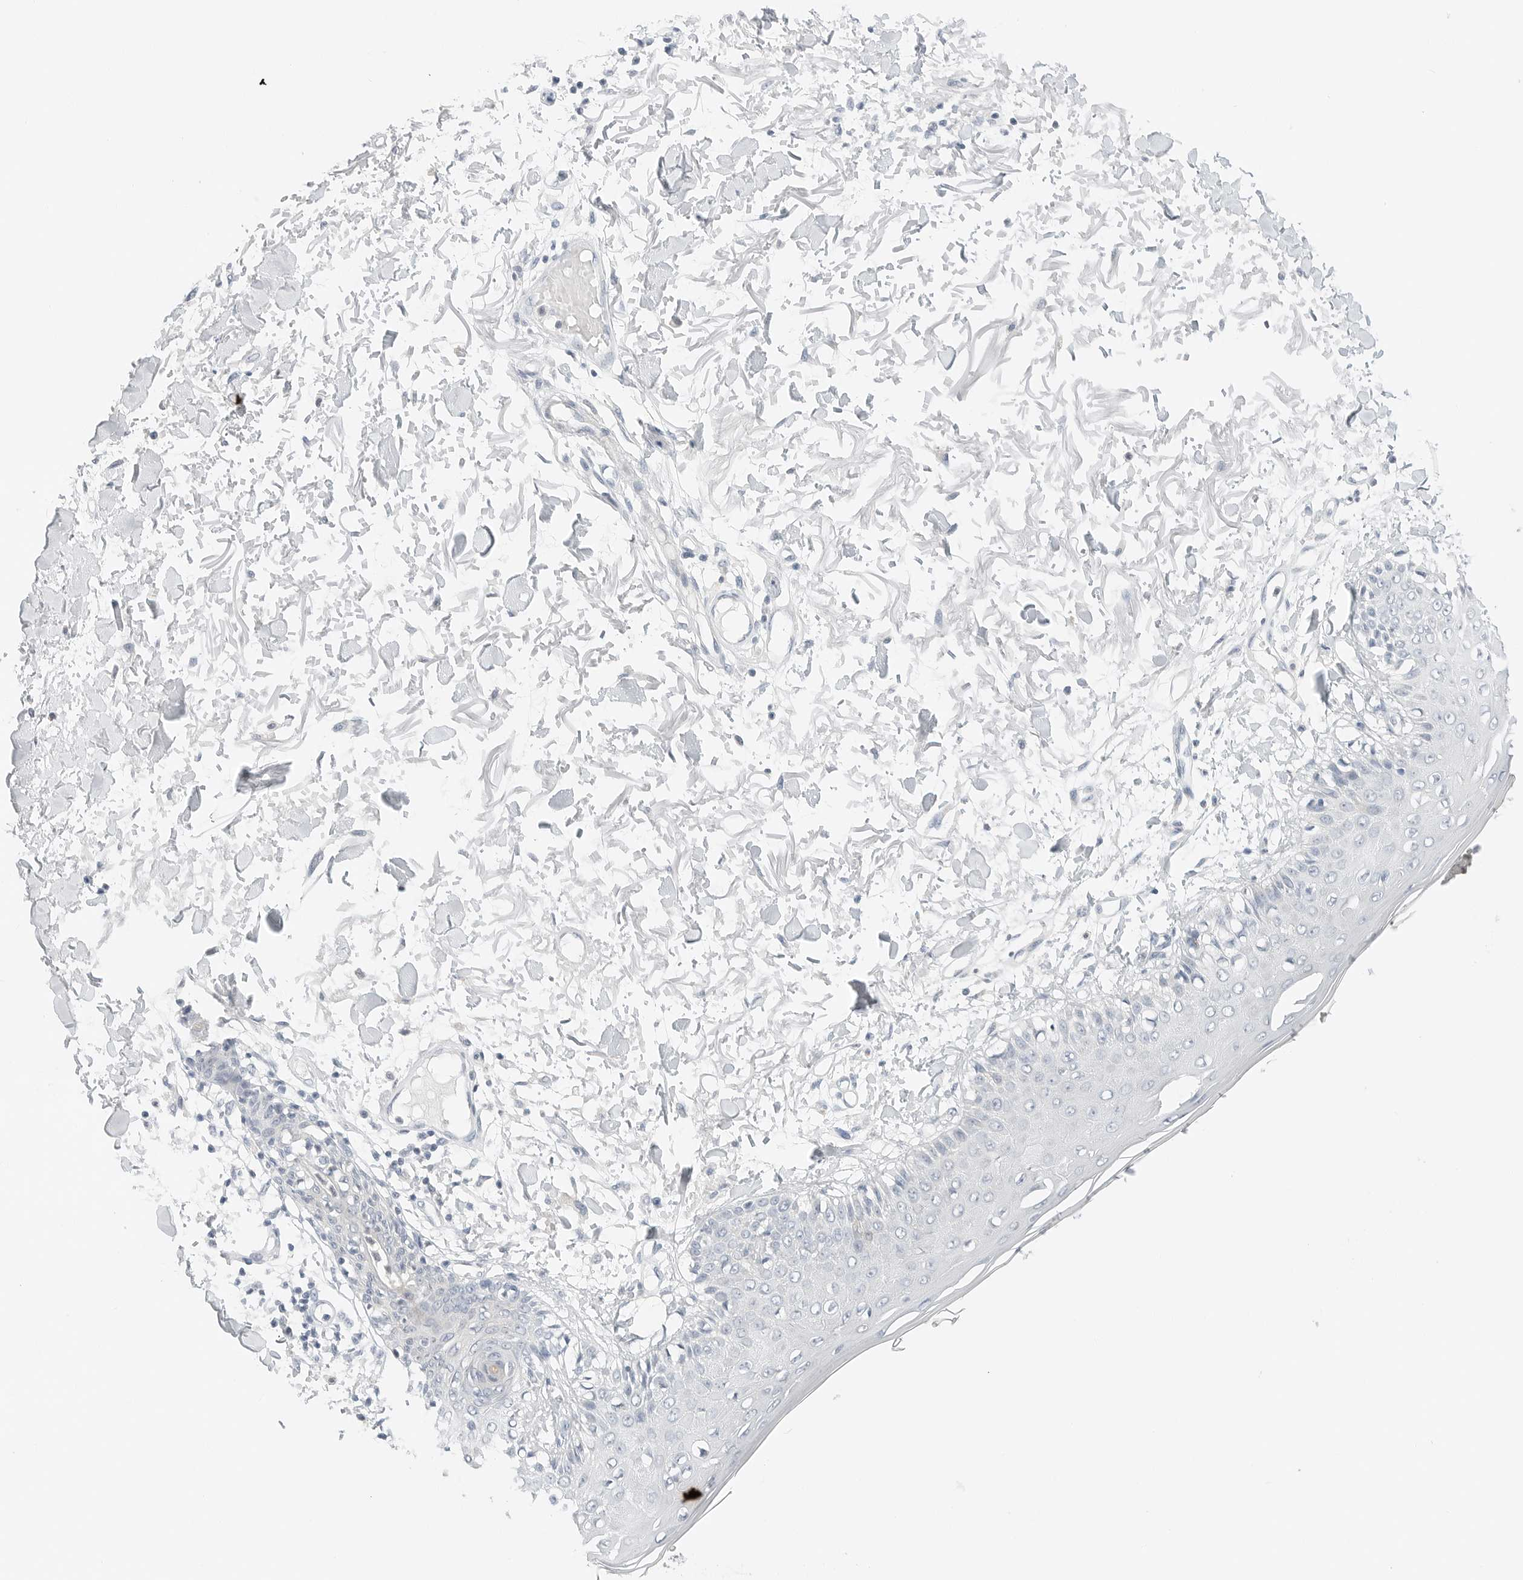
{"staining": {"intensity": "negative", "quantity": "none", "location": "none"}, "tissue": "skin", "cell_type": "Fibroblasts", "image_type": "normal", "snomed": [{"axis": "morphology", "description": "Normal tissue, NOS"}, {"axis": "morphology", "description": "Squamous cell carcinoma, NOS"}, {"axis": "topography", "description": "Skin"}, {"axis": "topography", "description": "Peripheral nerve tissue"}], "caption": "Fibroblasts show no significant protein positivity in normal skin. (Stains: DAB (3,3'-diaminobenzidine) immunohistochemistry with hematoxylin counter stain, Microscopy: brightfield microscopy at high magnification).", "gene": "IQCC", "patient": {"sex": "male", "age": 83}}